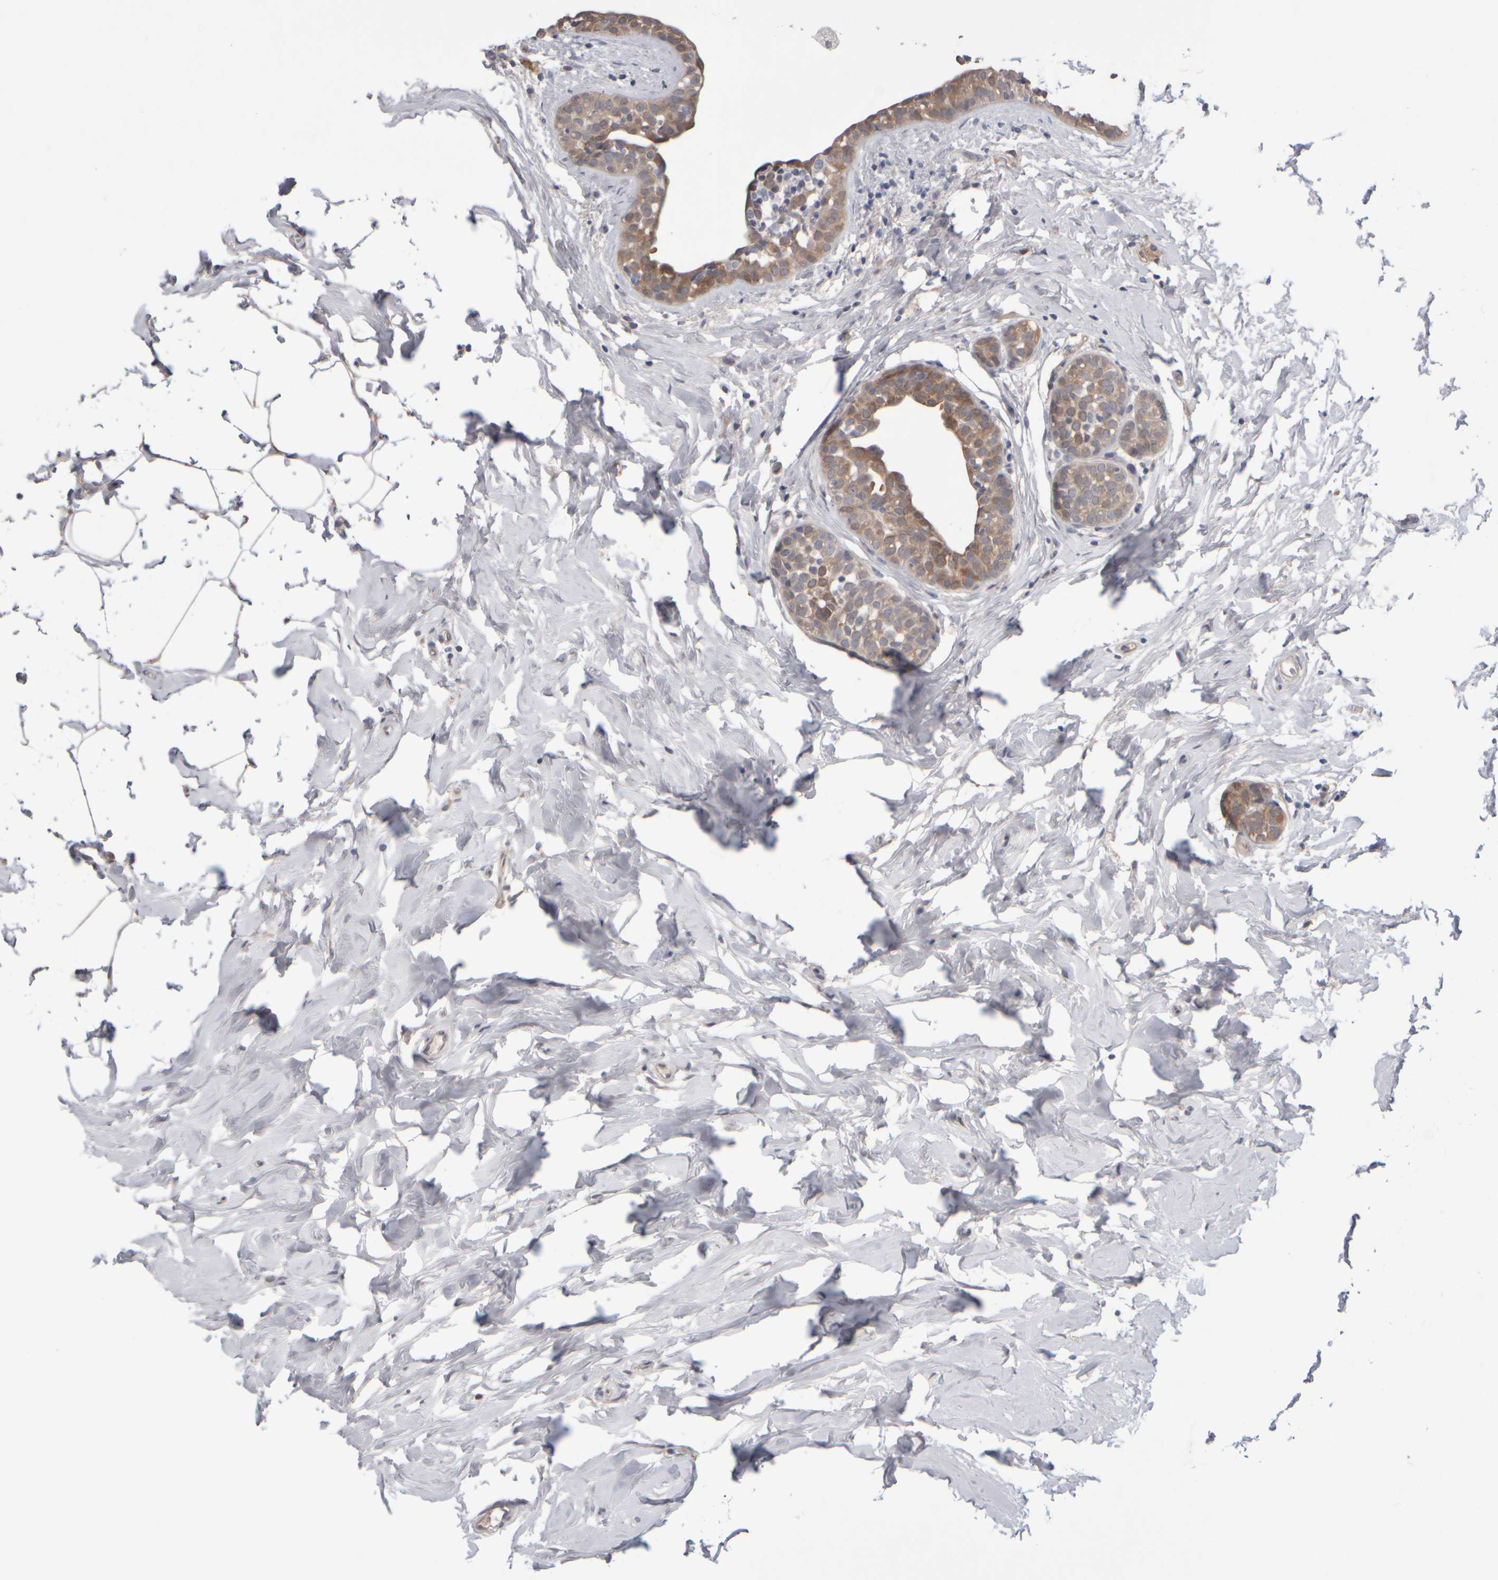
{"staining": {"intensity": "weak", "quantity": ">75%", "location": "cytoplasmic/membranous"}, "tissue": "breast cancer", "cell_type": "Tumor cells", "image_type": "cancer", "snomed": [{"axis": "morphology", "description": "Duct carcinoma"}, {"axis": "topography", "description": "Breast"}], "caption": "Immunohistochemical staining of breast cancer (infiltrating ductal carcinoma) reveals weak cytoplasmic/membranous protein positivity in approximately >75% of tumor cells.", "gene": "EPHX2", "patient": {"sex": "female", "age": 55}}